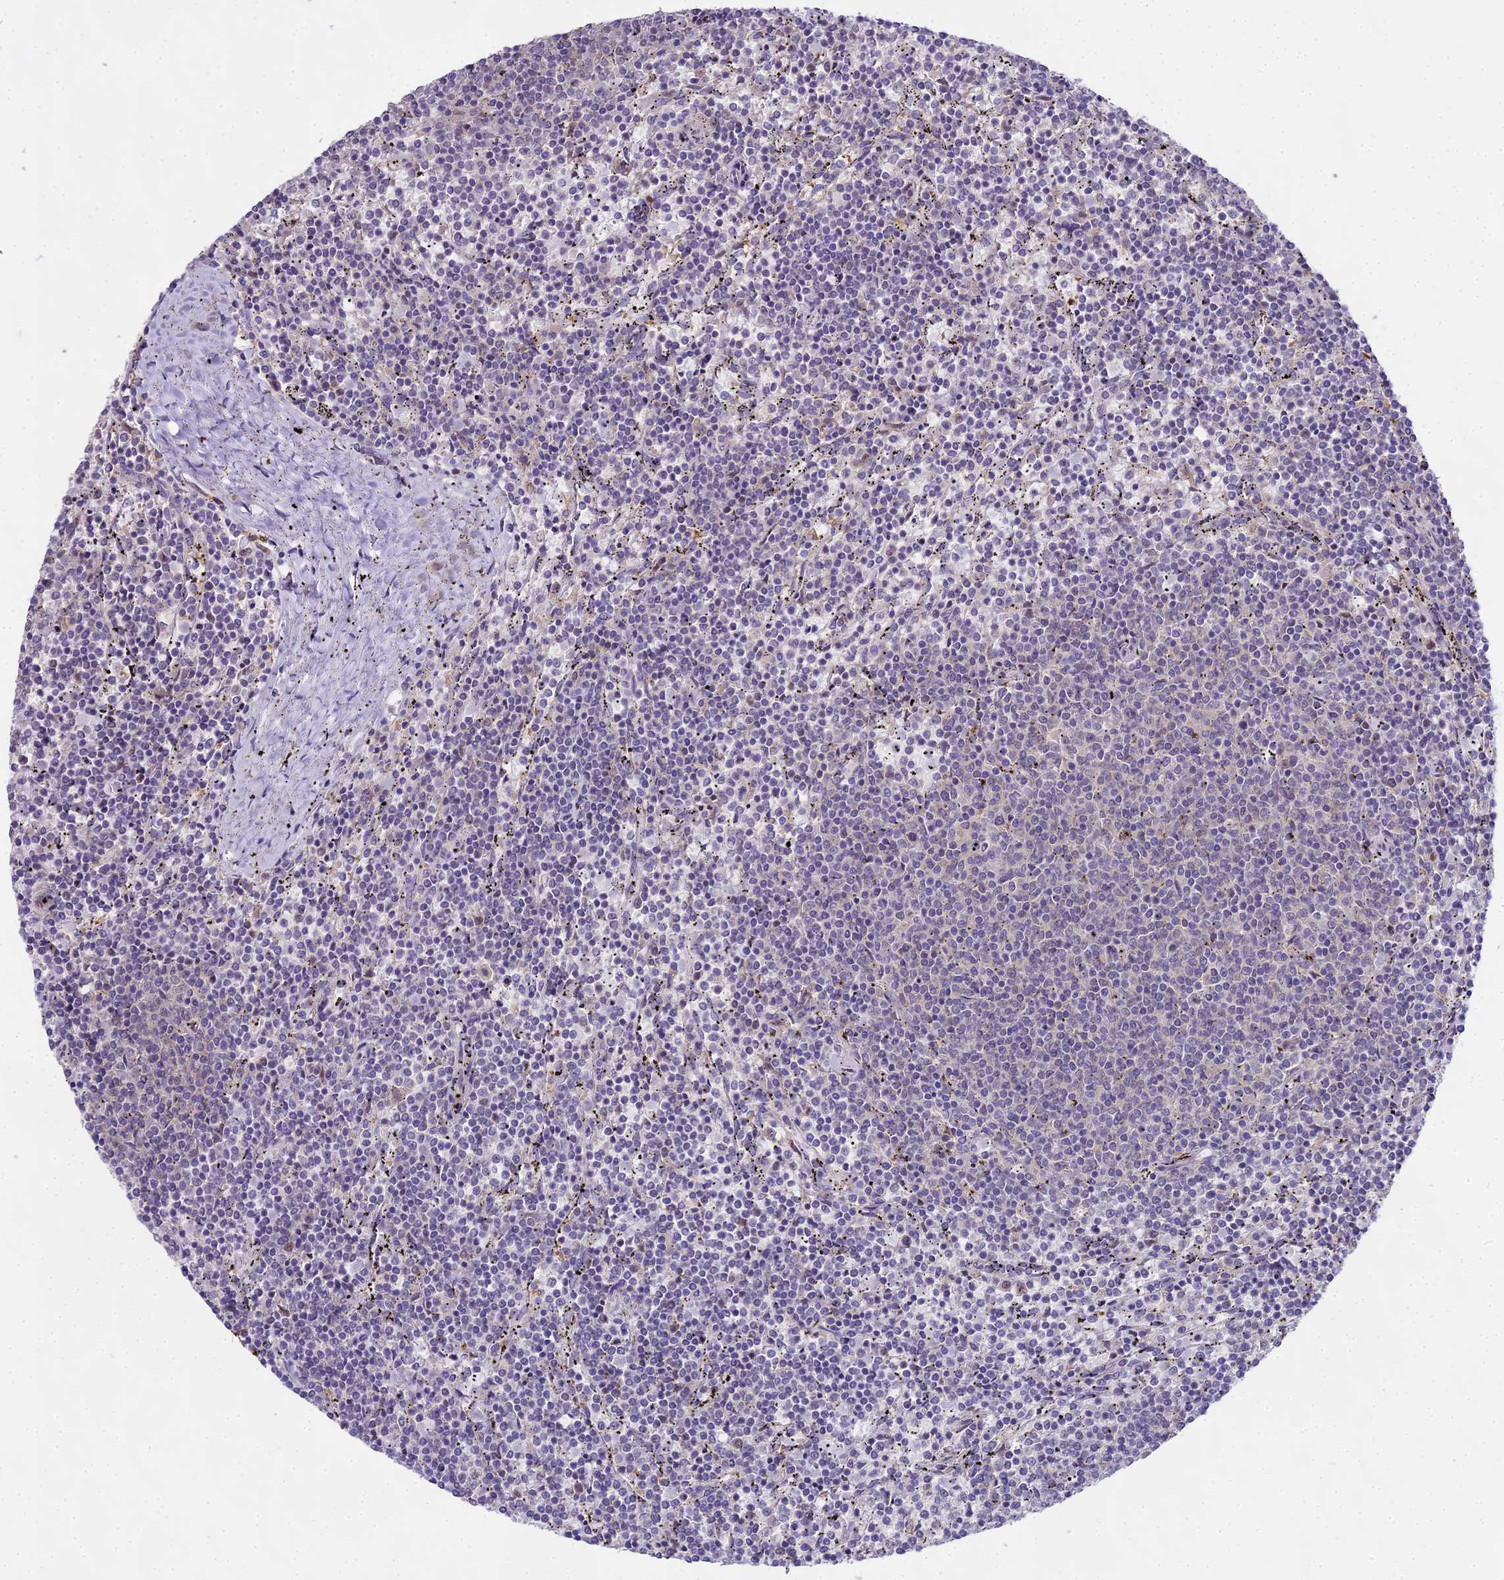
{"staining": {"intensity": "negative", "quantity": "none", "location": "none"}, "tissue": "lymphoma", "cell_type": "Tumor cells", "image_type": "cancer", "snomed": [{"axis": "morphology", "description": "Malignant lymphoma, non-Hodgkin's type, Low grade"}, {"axis": "topography", "description": "Spleen"}], "caption": "Immunohistochemistry image of neoplastic tissue: human lymphoma stained with DAB exhibits no significant protein expression in tumor cells.", "gene": "MAT2A", "patient": {"sex": "female", "age": 50}}